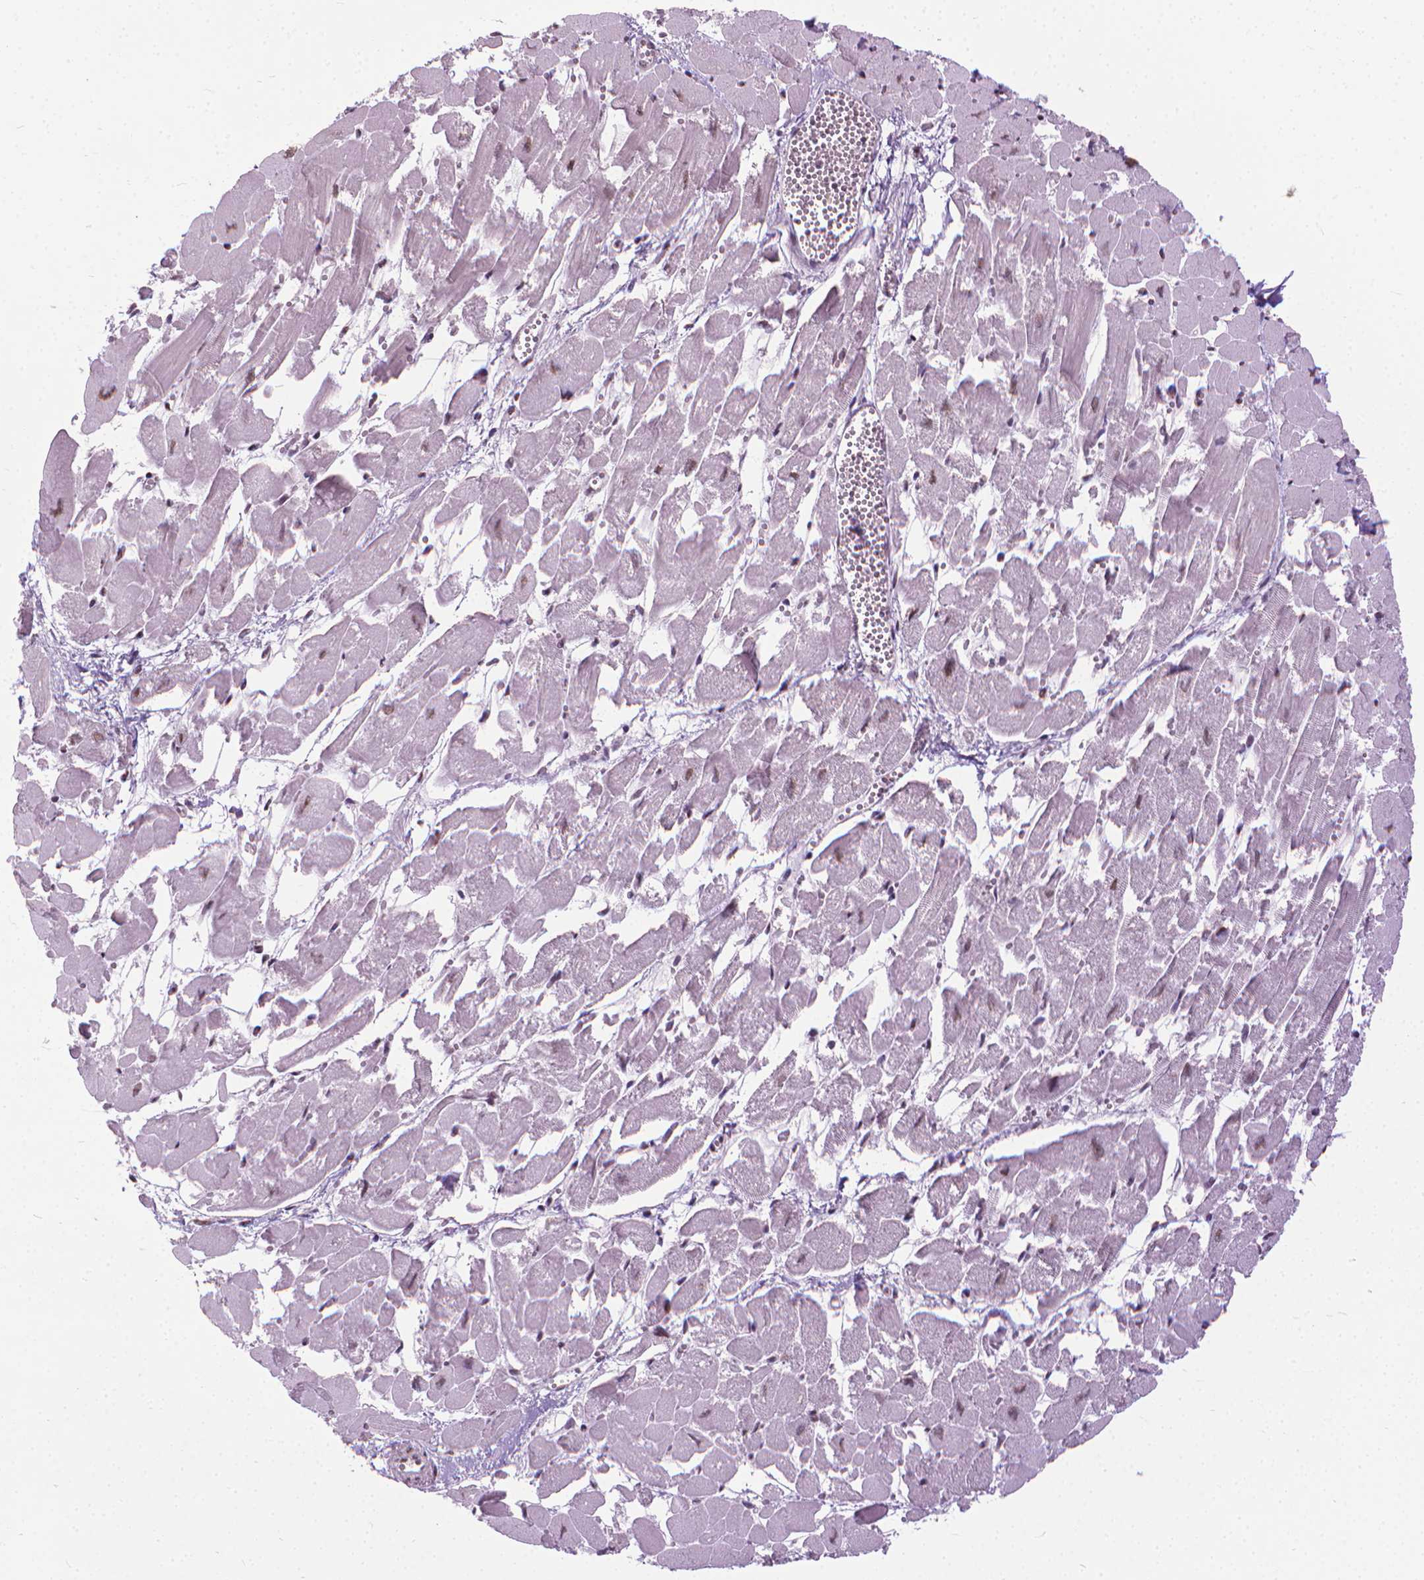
{"staining": {"intensity": "strong", "quantity": "25%-75%", "location": "nuclear"}, "tissue": "heart muscle", "cell_type": "Cardiomyocytes", "image_type": "normal", "snomed": [{"axis": "morphology", "description": "Normal tissue, NOS"}, {"axis": "topography", "description": "Heart"}], "caption": "Strong nuclear protein positivity is identified in approximately 25%-75% of cardiomyocytes in heart muscle. (IHC, brightfield microscopy, high magnification).", "gene": "AKAP8", "patient": {"sex": "female", "age": 52}}